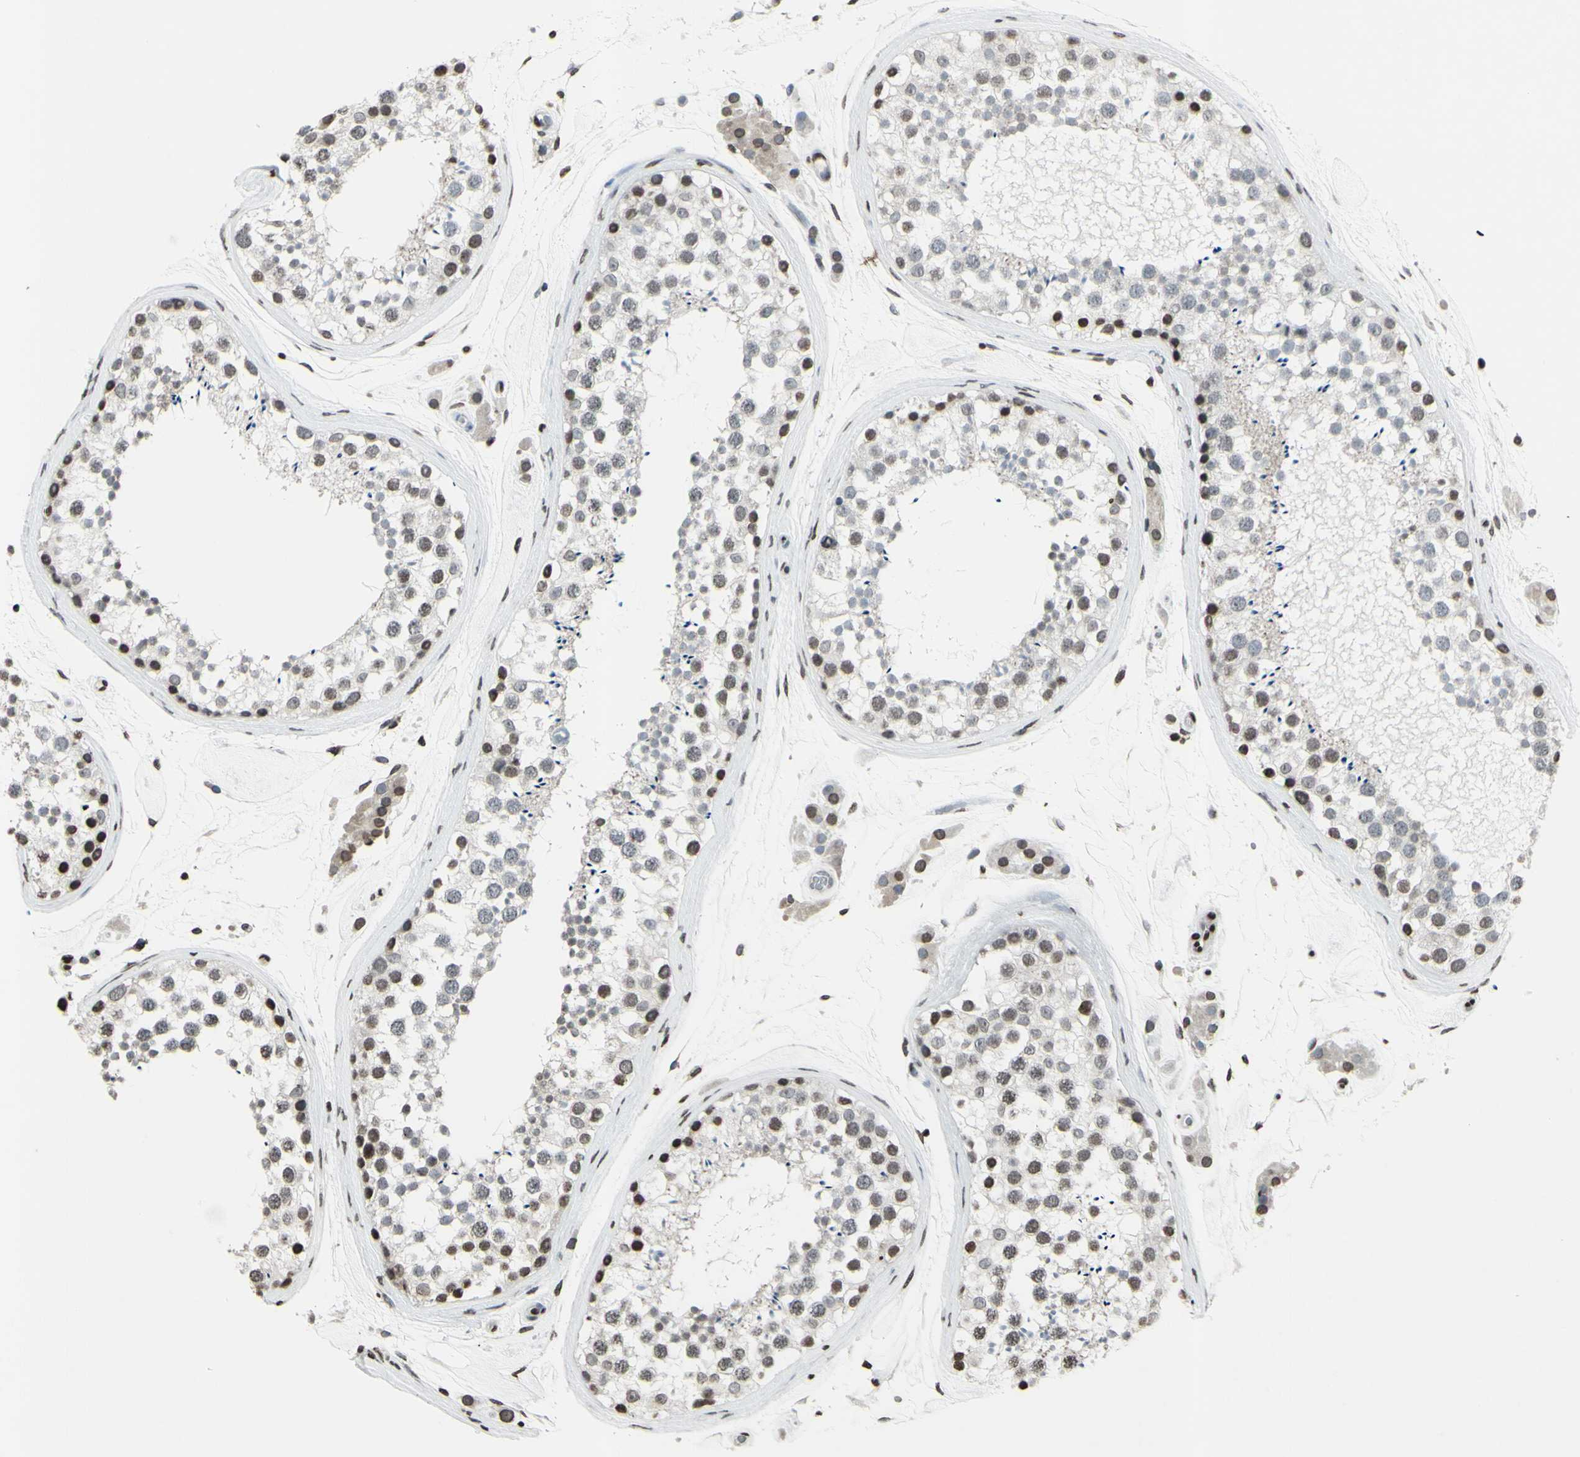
{"staining": {"intensity": "weak", "quantity": "25%-75%", "location": "nuclear"}, "tissue": "testis", "cell_type": "Cells in seminiferous ducts", "image_type": "normal", "snomed": [{"axis": "morphology", "description": "Normal tissue, NOS"}, {"axis": "topography", "description": "Testis"}], "caption": "Weak nuclear expression for a protein is identified in approximately 25%-75% of cells in seminiferous ducts of benign testis using immunohistochemistry.", "gene": "CD79B", "patient": {"sex": "male", "age": 46}}